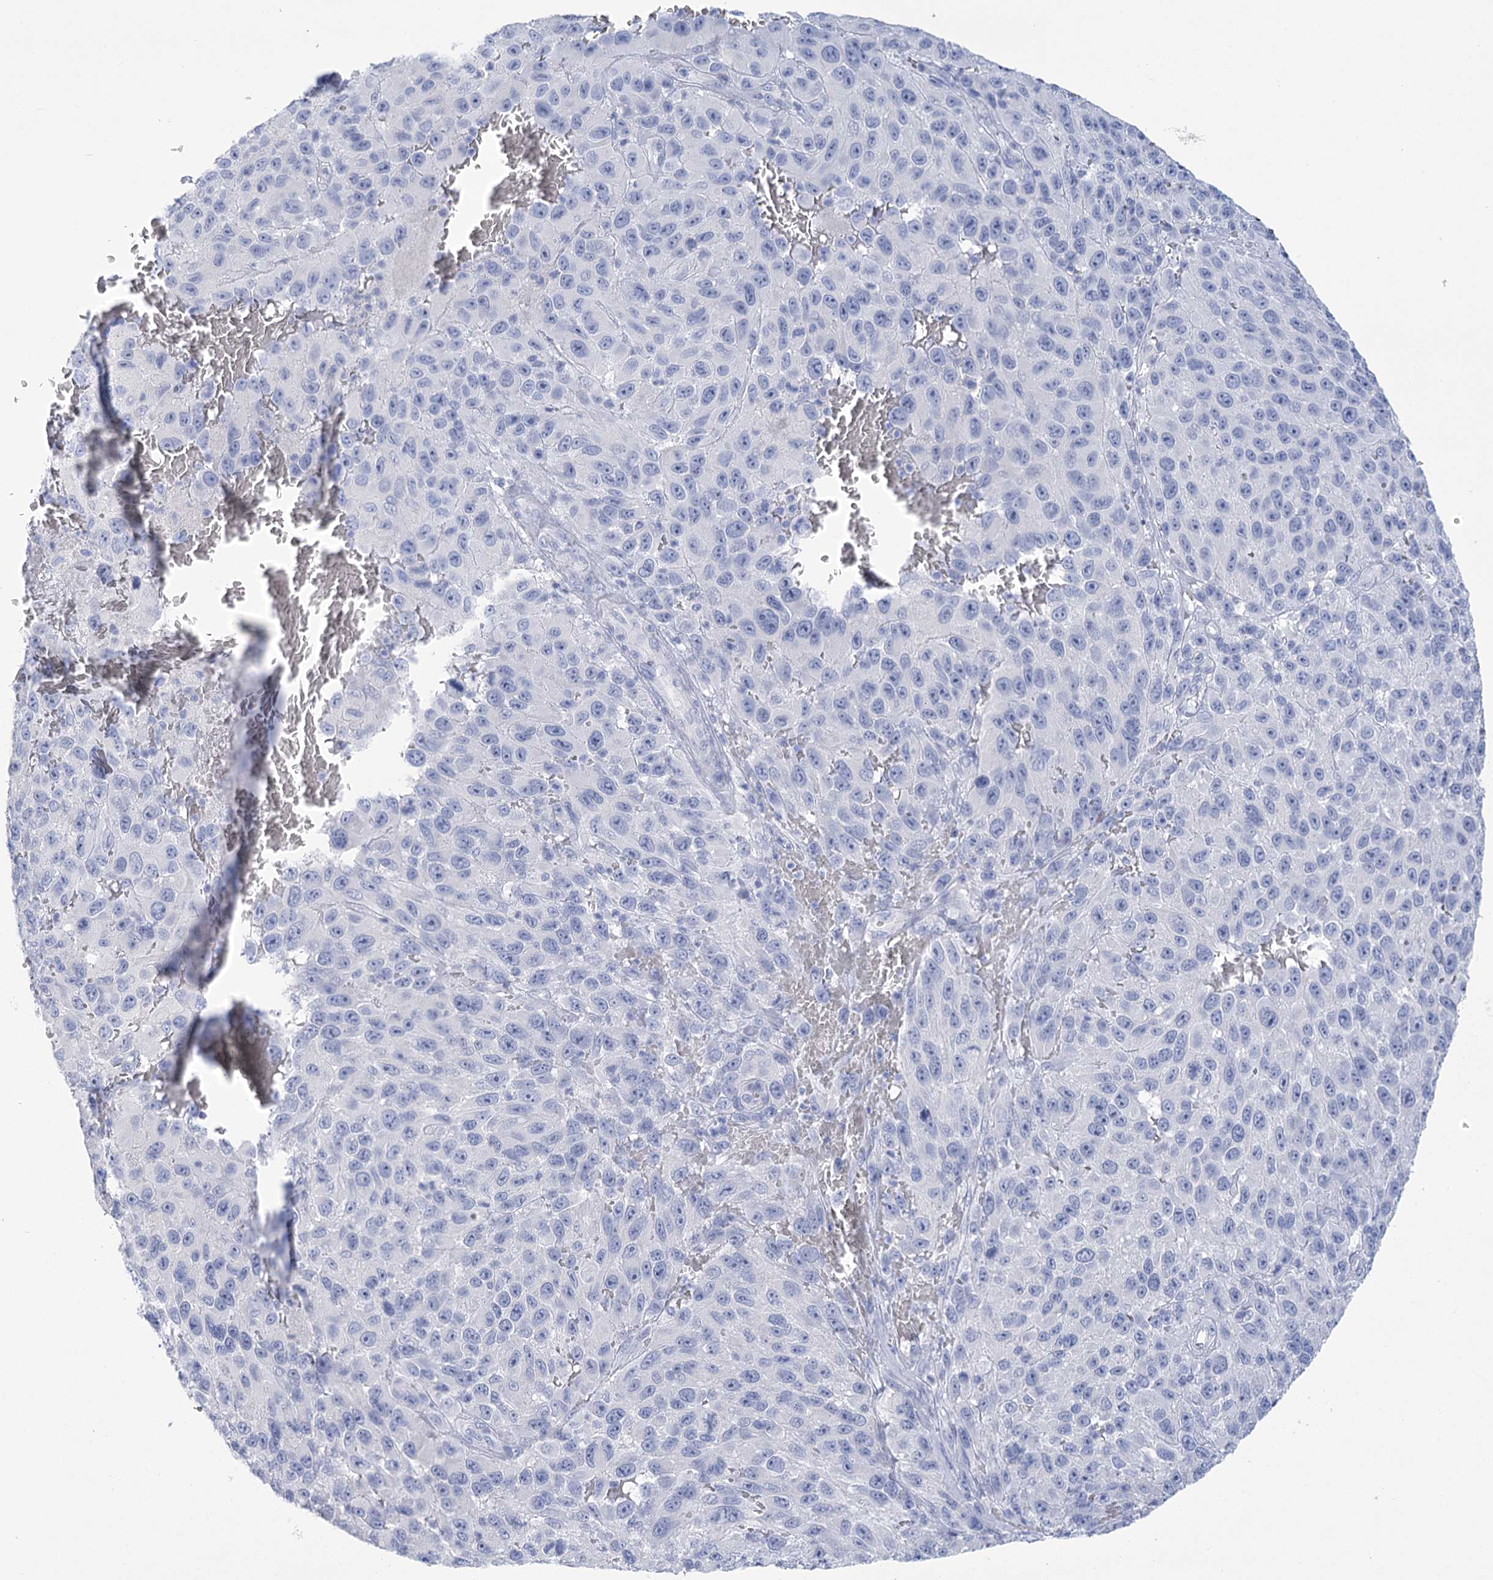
{"staining": {"intensity": "negative", "quantity": "none", "location": "none"}, "tissue": "melanoma", "cell_type": "Tumor cells", "image_type": "cancer", "snomed": [{"axis": "morphology", "description": "Malignant melanoma, NOS"}, {"axis": "topography", "description": "Skin"}], "caption": "IHC of human melanoma demonstrates no expression in tumor cells.", "gene": "PBLD", "patient": {"sex": "female", "age": 96}}